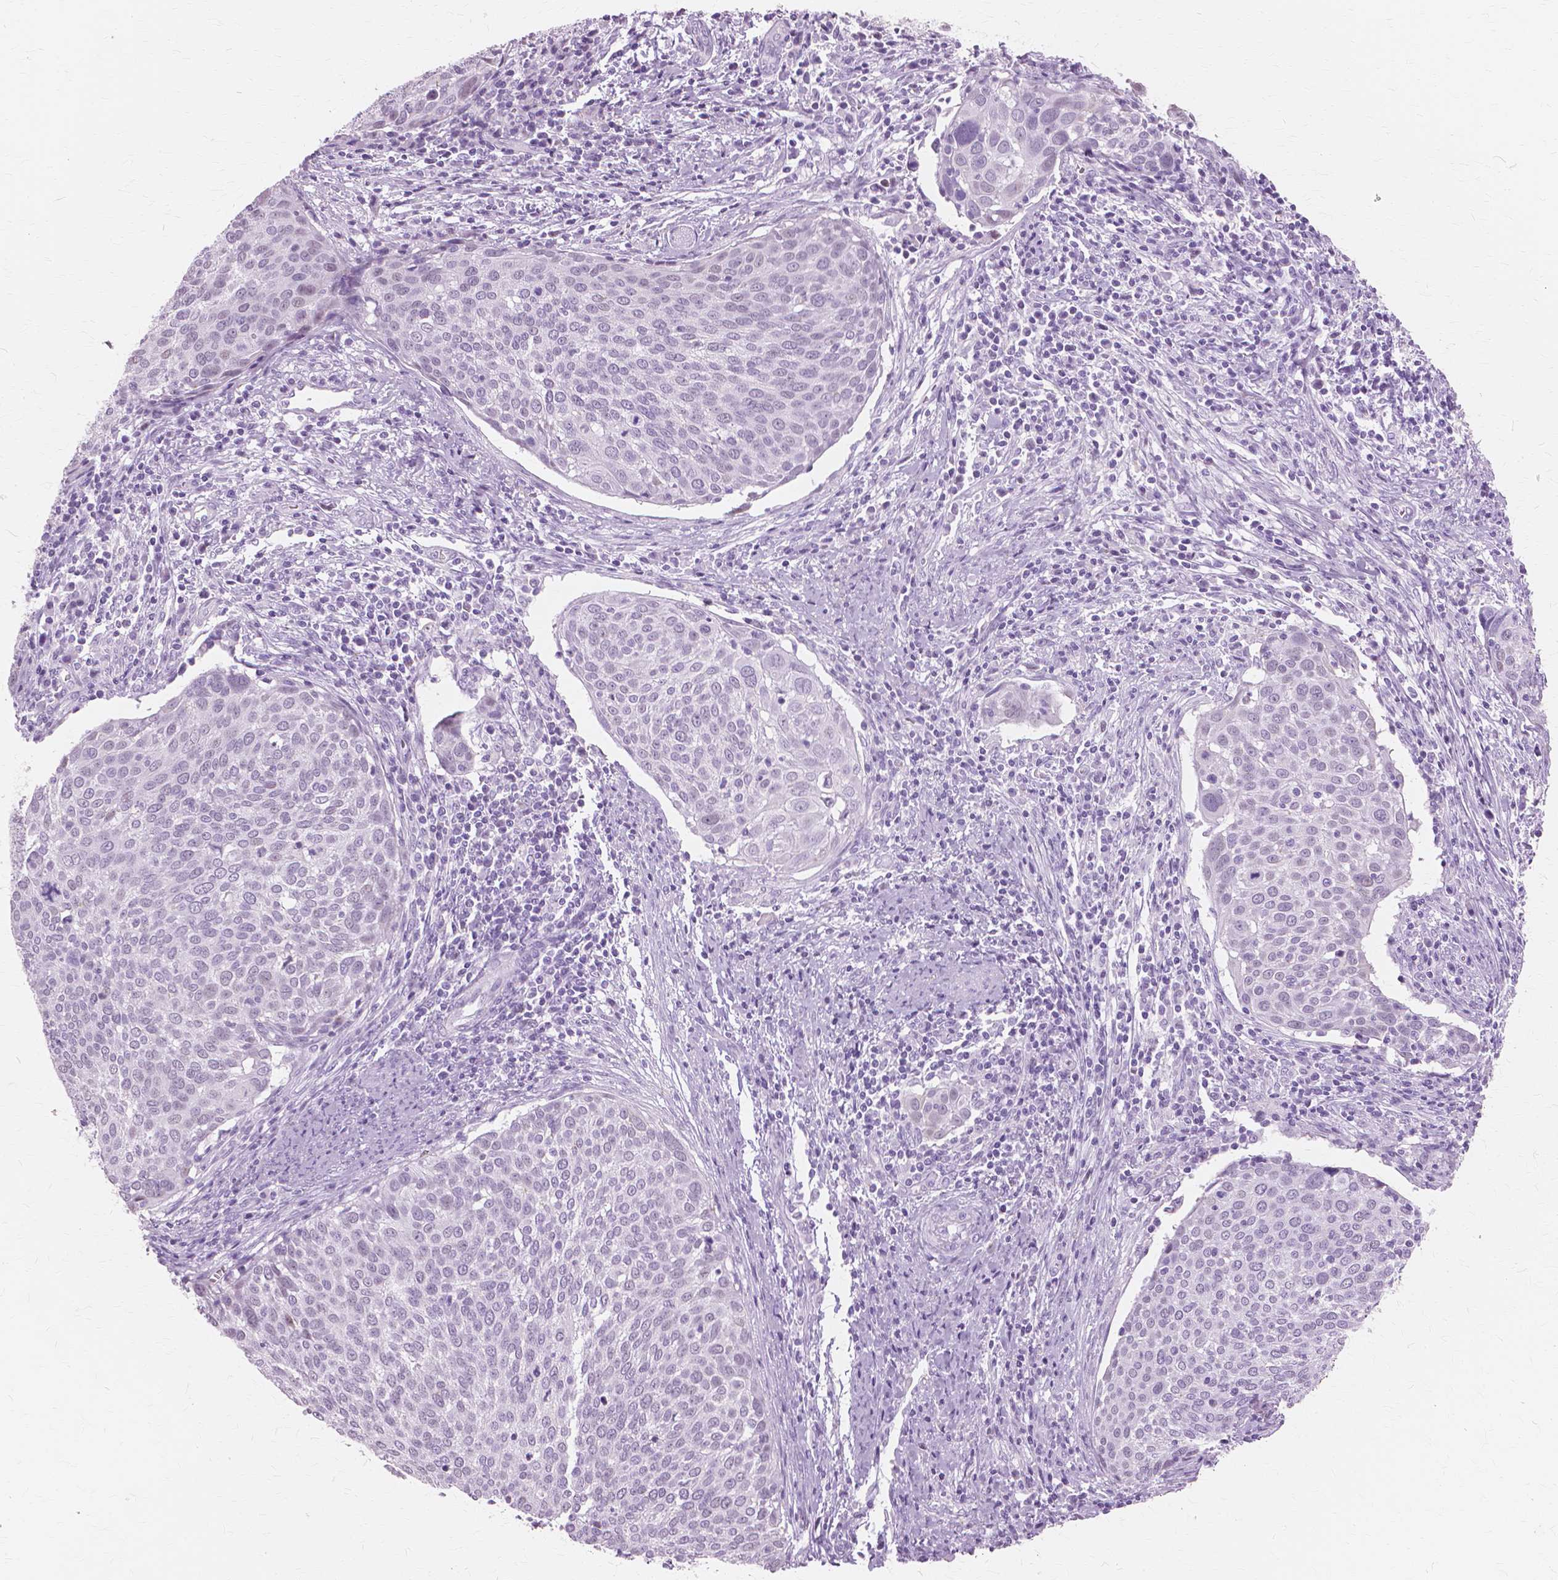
{"staining": {"intensity": "negative", "quantity": "none", "location": "none"}, "tissue": "cervical cancer", "cell_type": "Tumor cells", "image_type": "cancer", "snomed": [{"axis": "morphology", "description": "Squamous cell carcinoma, NOS"}, {"axis": "topography", "description": "Cervix"}], "caption": "Immunohistochemistry of cervical cancer (squamous cell carcinoma) displays no expression in tumor cells.", "gene": "SFTPD", "patient": {"sex": "female", "age": 39}}